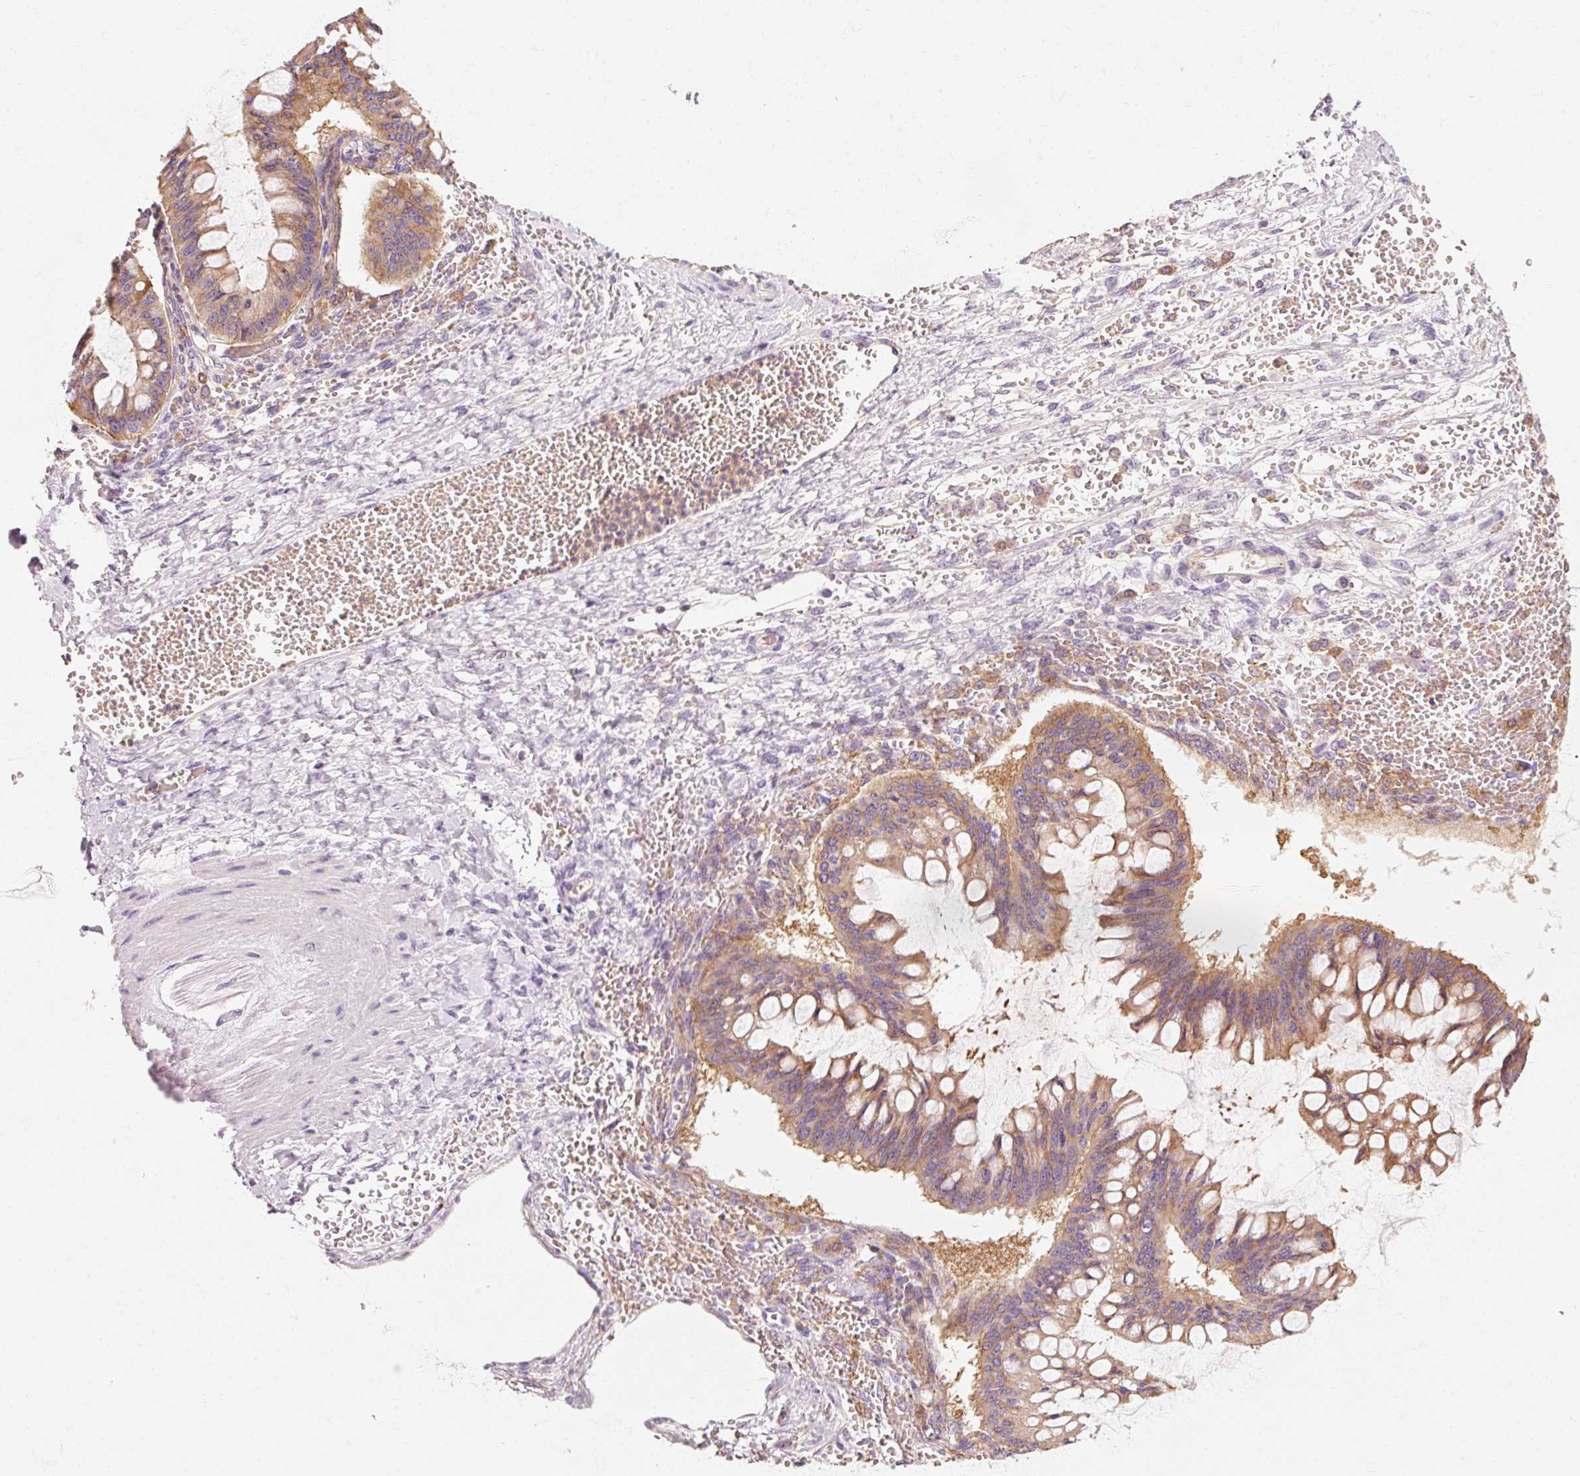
{"staining": {"intensity": "weak", "quantity": ">75%", "location": "cytoplasmic/membranous"}, "tissue": "ovarian cancer", "cell_type": "Tumor cells", "image_type": "cancer", "snomed": [{"axis": "morphology", "description": "Cystadenocarcinoma, mucinous, NOS"}, {"axis": "topography", "description": "Ovary"}], "caption": "This is an image of immunohistochemistry staining of mucinous cystadenocarcinoma (ovarian), which shows weak staining in the cytoplasmic/membranous of tumor cells.", "gene": "OR8K1", "patient": {"sex": "female", "age": 73}}